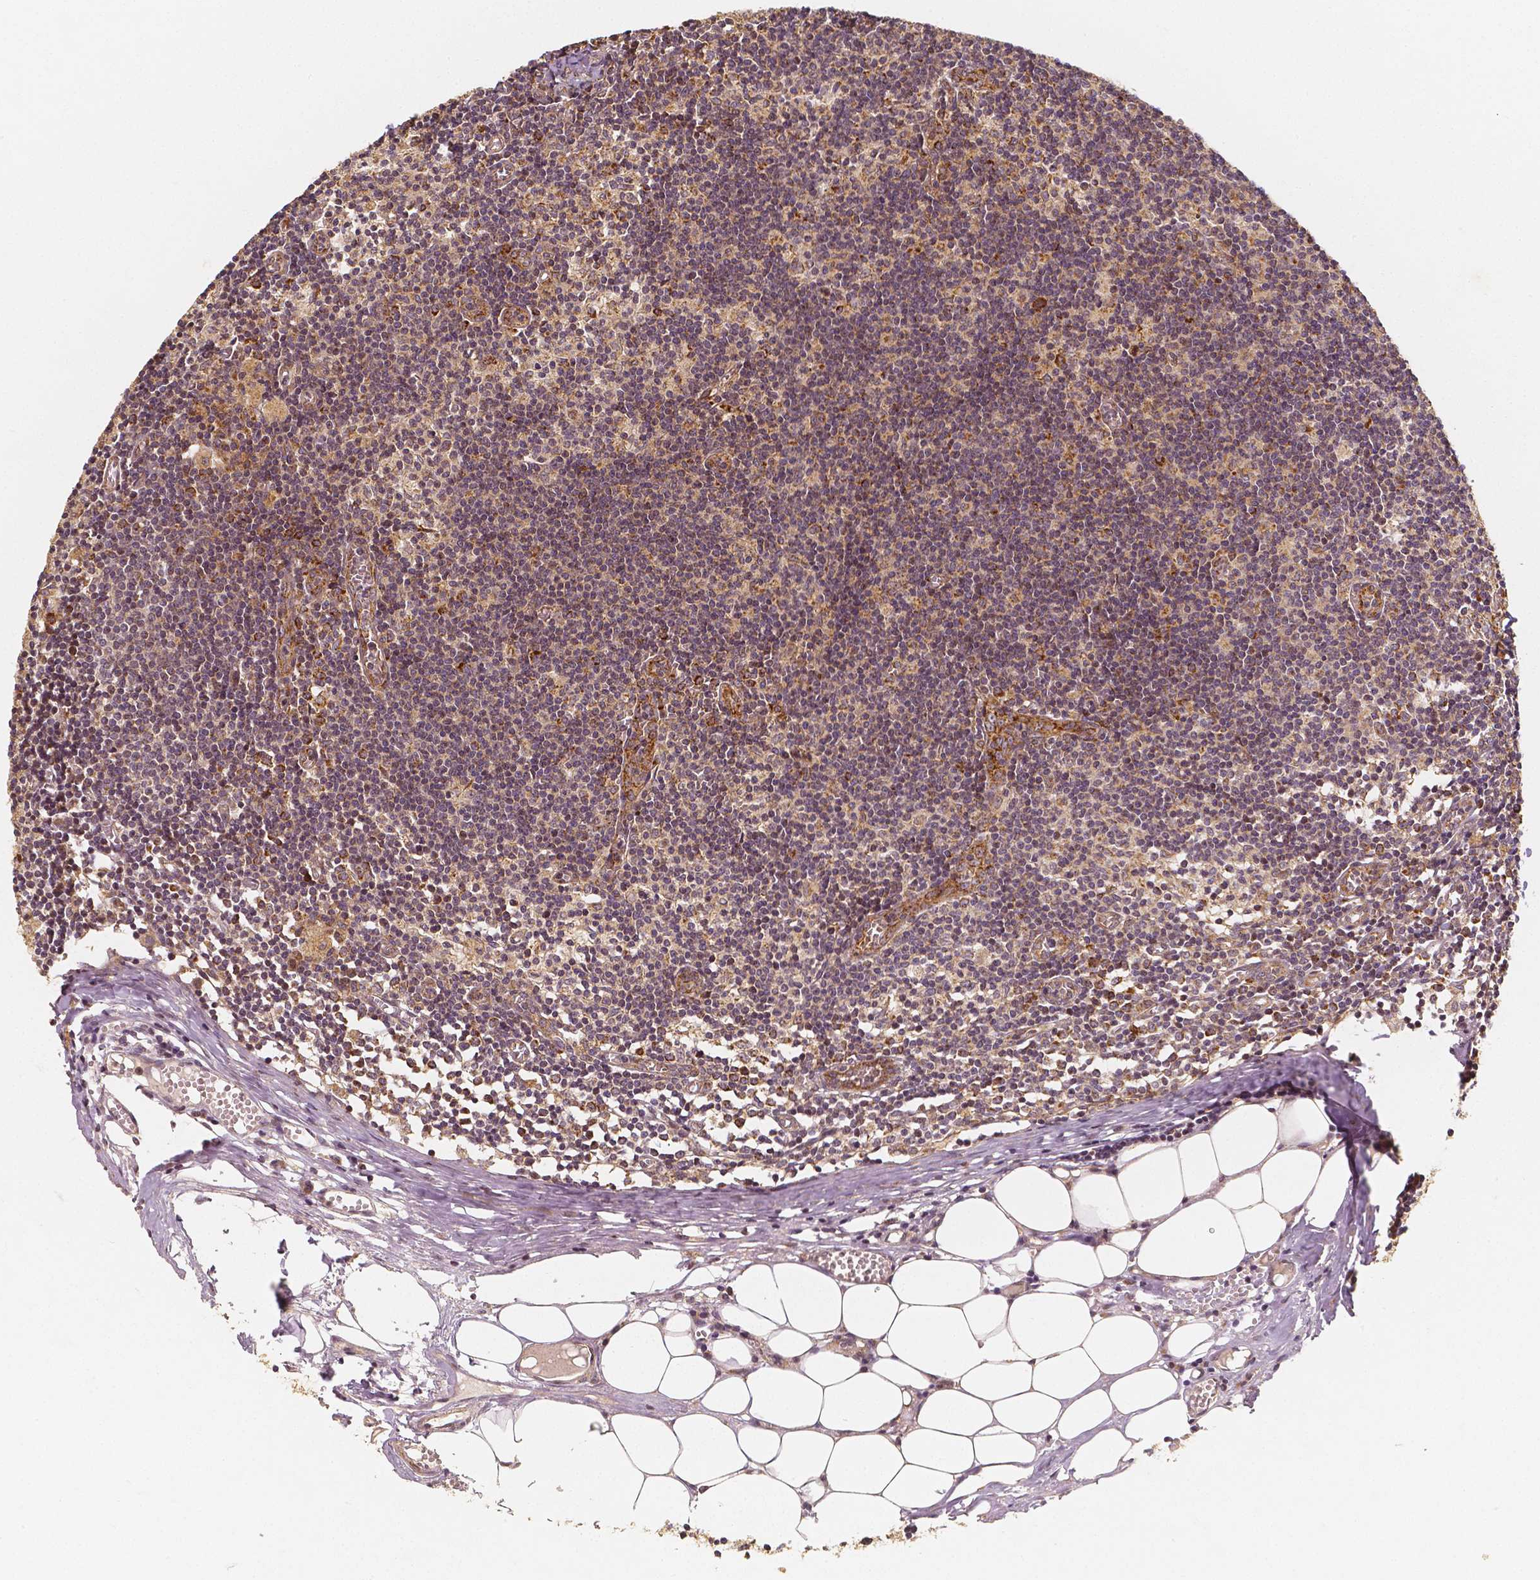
{"staining": {"intensity": "weak", "quantity": "<25%", "location": "cytoplasmic/membranous"}, "tissue": "lymph node", "cell_type": "Germinal center cells", "image_type": "normal", "snomed": [{"axis": "morphology", "description": "Normal tissue, NOS"}, {"axis": "topography", "description": "Lymph node"}], "caption": "Photomicrograph shows no protein expression in germinal center cells of benign lymph node.", "gene": "PGAM5", "patient": {"sex": "female", "age": 52}}